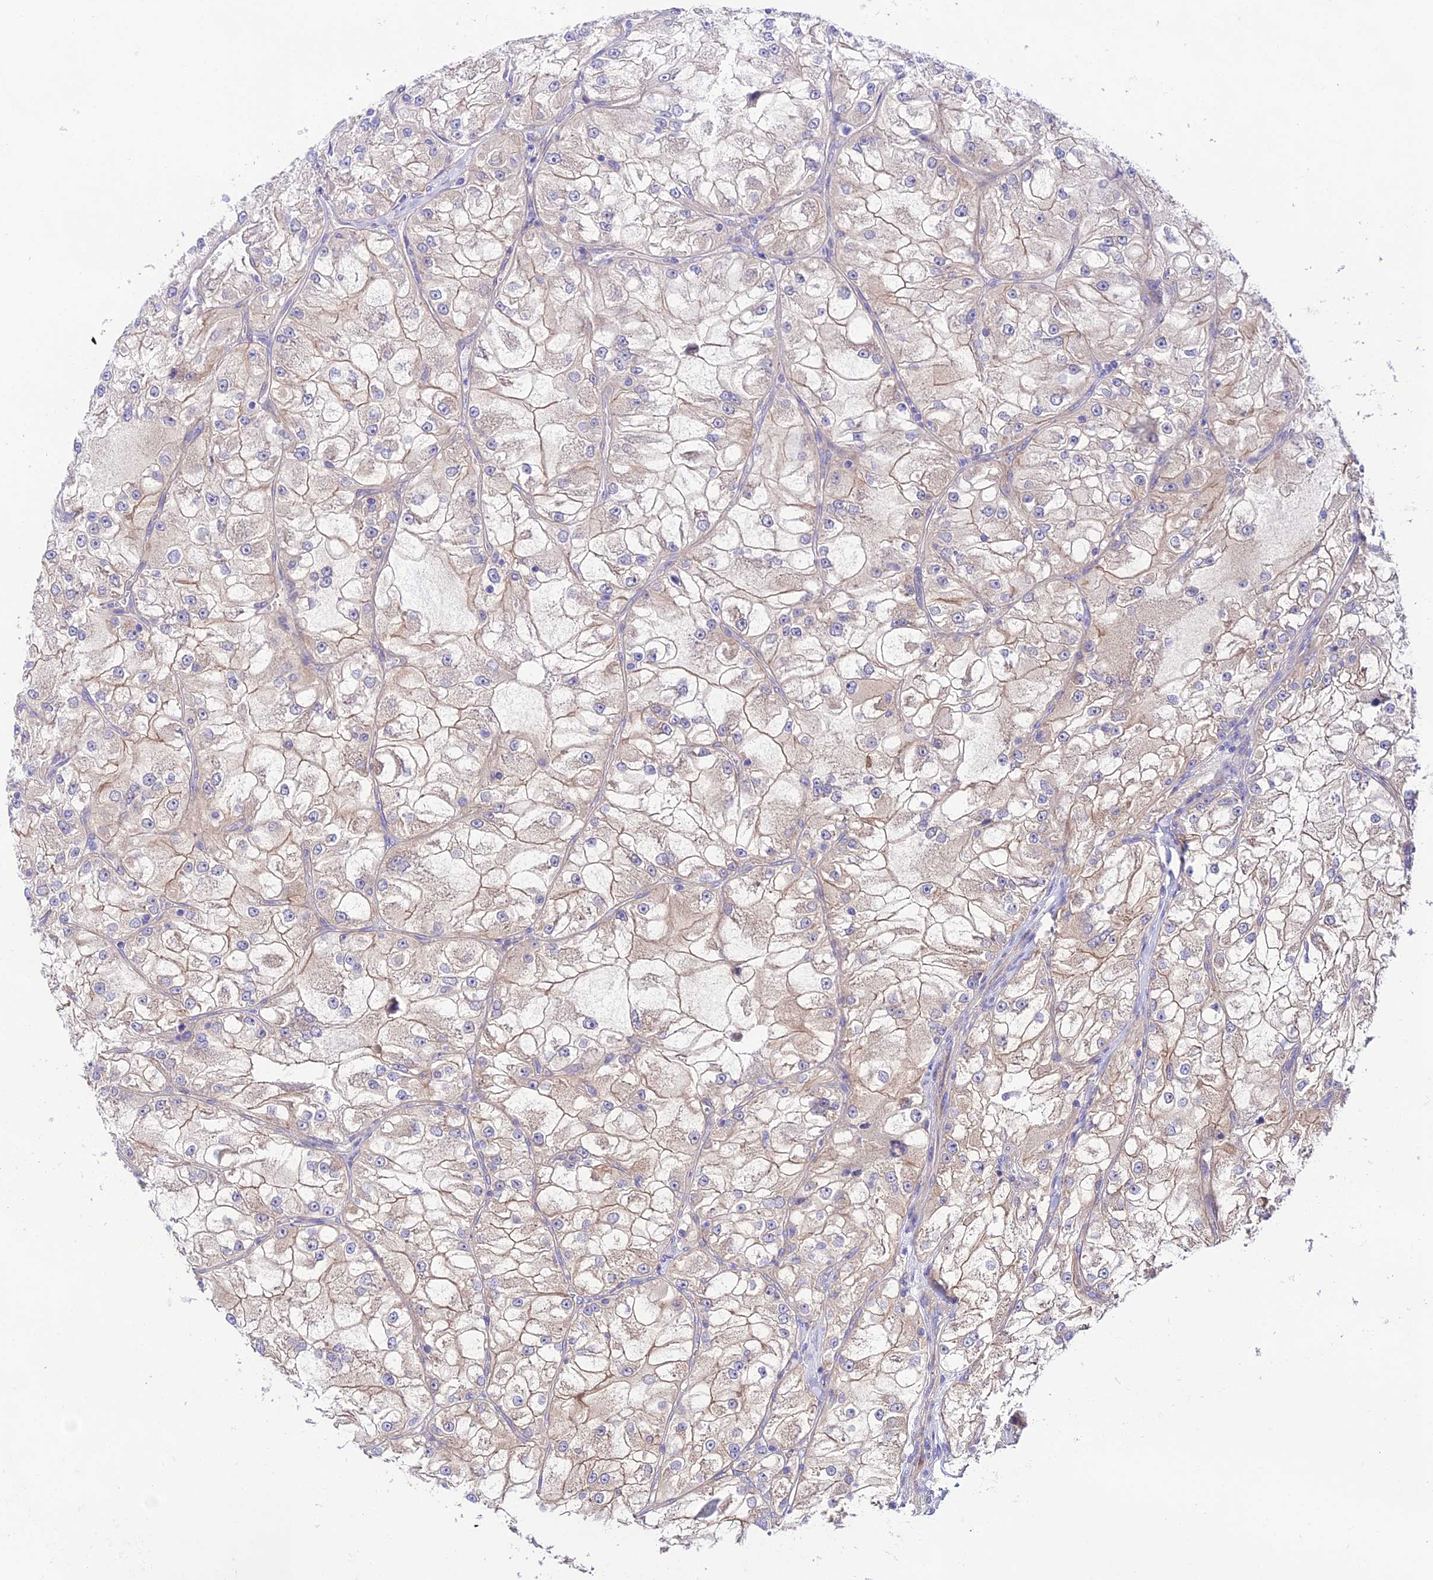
{"staining": {"intensity": "negative", "quantity": "none", "location": "none"}, "tissue": "renal cancer", "cell_type": "Tumor cells", "image_type": "cancer", "snomed": [{"axis": "morphology", "description": "Adenocarcinoma, NOS"}, {"axis": "topography", "description": "Kidney"}], "caption": "Immunohistochemistry micrograph of neoplastic tissue: renal cancer (adenocarcinoma) stained with DAB displays no significant protein expression in tumor cells. (Brightfield microscopy of DAB (3,3'-diaminobenzidine) IHC at high magnification).", "gene": "LACTB2", "patient": {"sex": "female", "age": 72}}